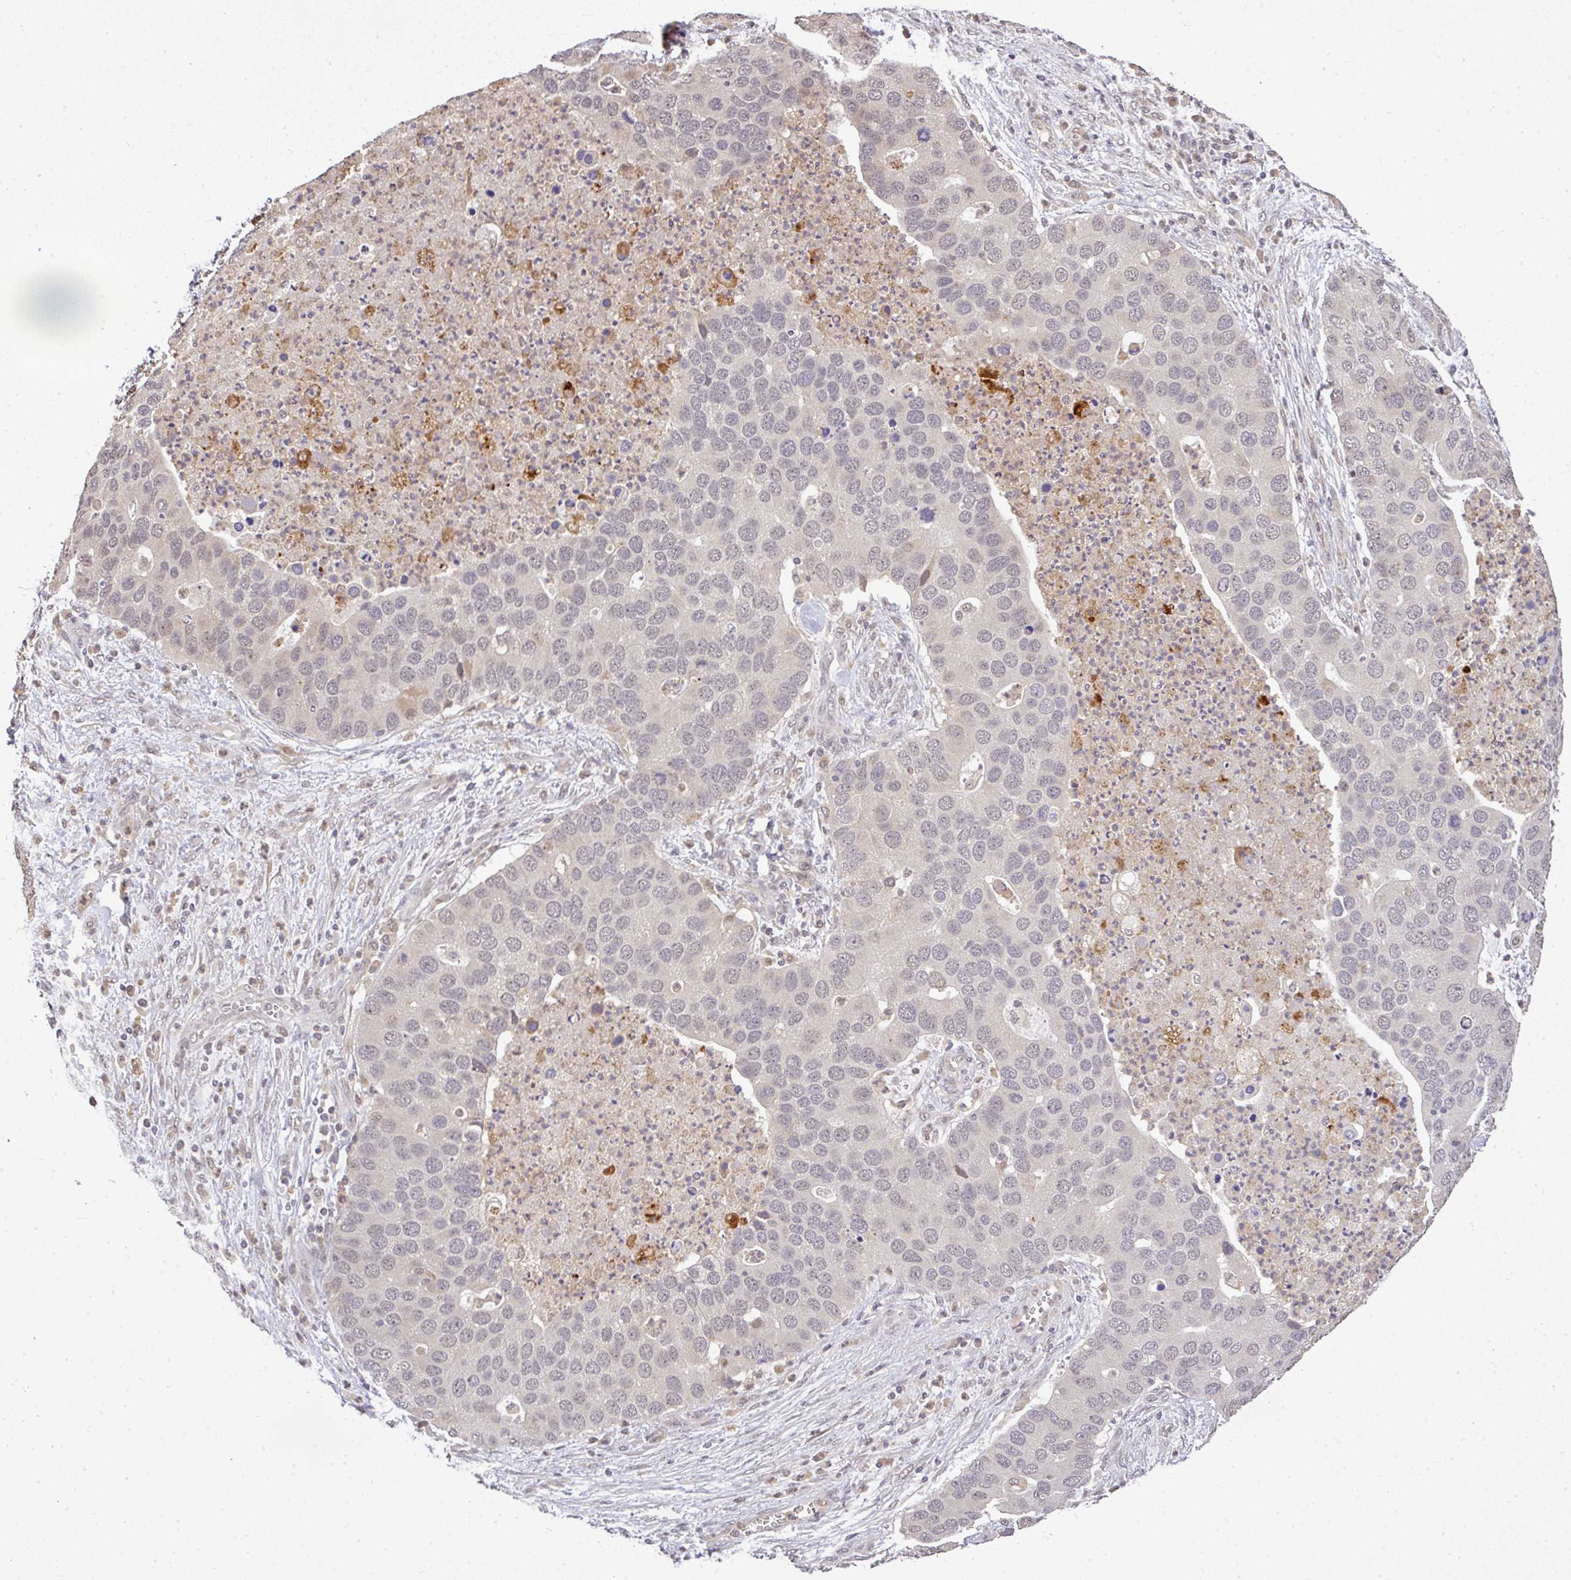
{"staining": {"intensity": "negative", "quantity": "none", "location": "none"}, "tissue": "lung cancer", "cell_type": "Tumor cells", "image_type": "cancer", "snomed": [{"axis": "morphology", "description": "Aneuploidy"}, {"axis": "morphology", "description": "Adenocarcinoma, NOS"}, {"axis": "topography", "description": "Lymph node"}, {"axis": "topography", "description": "Lung"}], "caption": "Immunohistochemistry of human lung cancer reveals no positivity in tumor cells.", "gene": "FAM153A", "patient": {"sex": "female", "age": 74}}